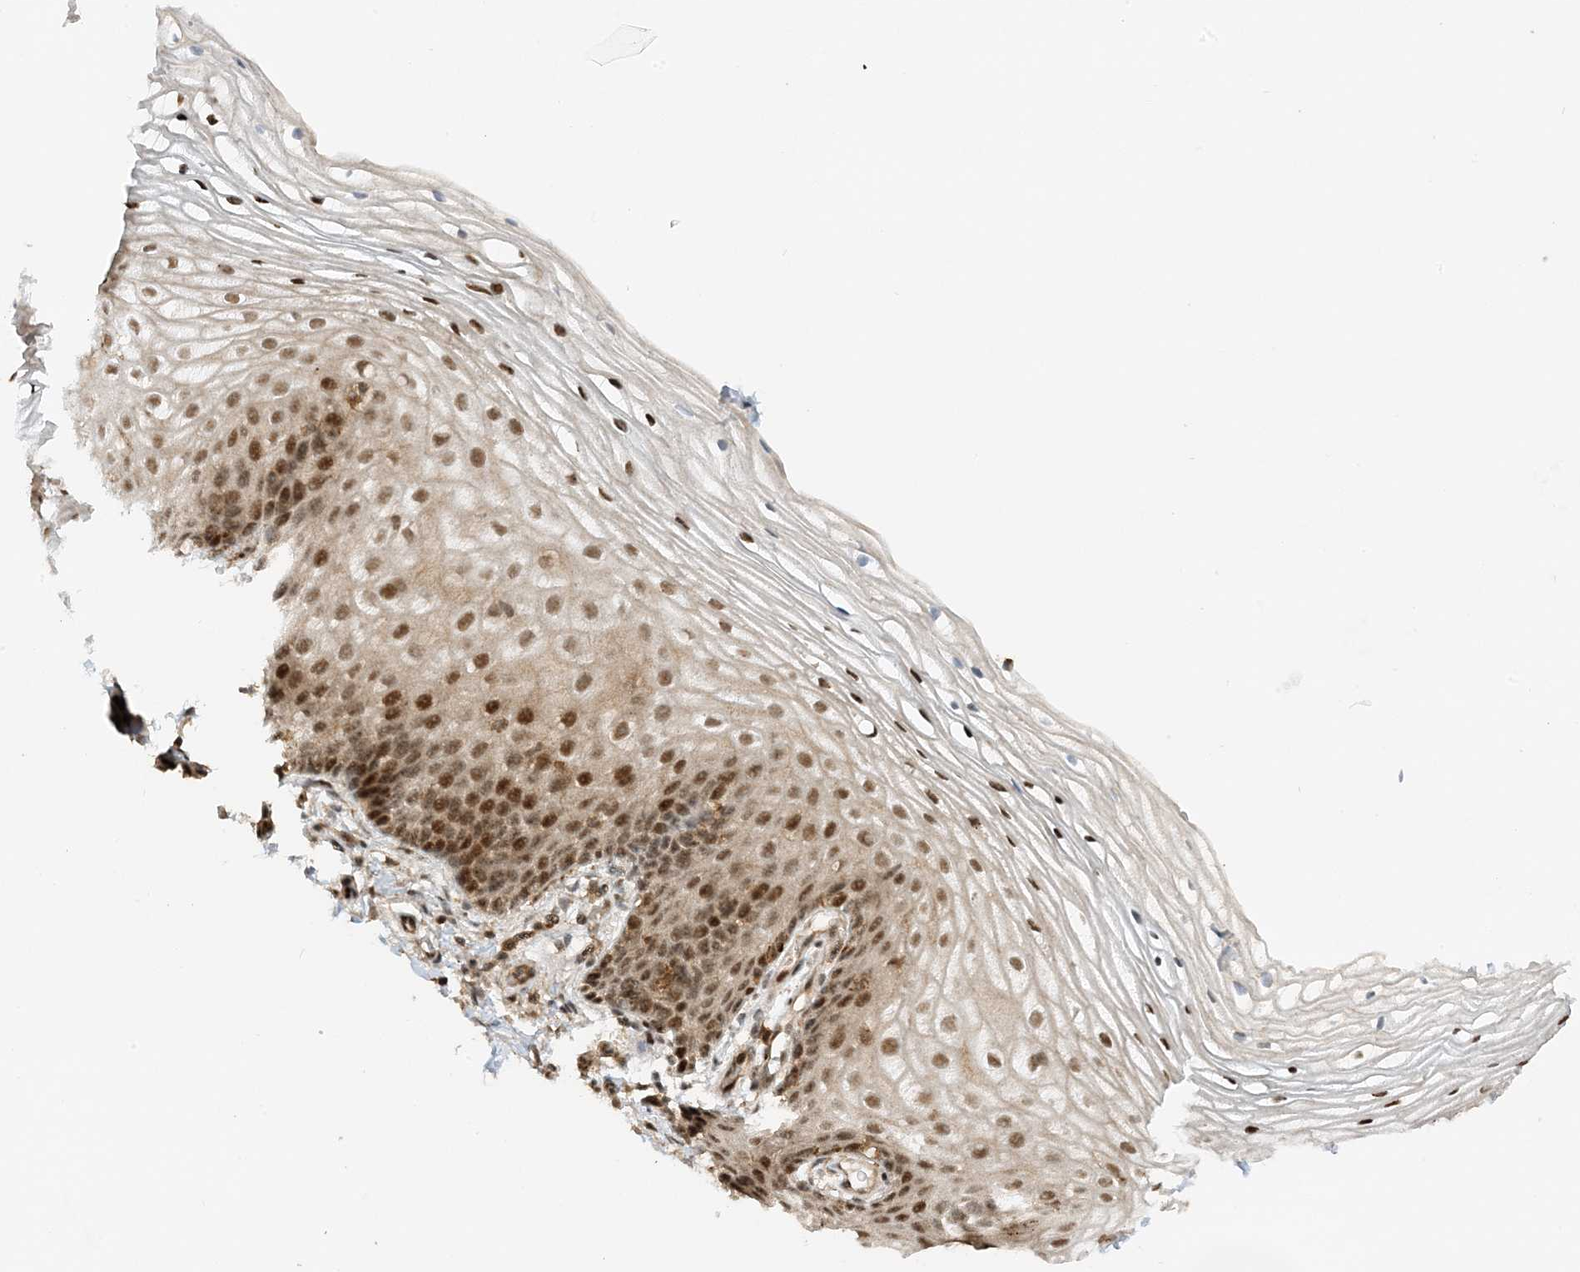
{"staining": {"intensity": "moderate", "quantity": ">75%", "location": "nuclear"}, "tissue": "vagina", "cell_type": "Squamous epithelial cells", "image_type": "normal", "snomed": [{"axis": "morphology", "description": "Normal tissue, NOS"}, {"axis": "topography", "description": "Vagina"}], "caption": "DAB immunohistochemical staining of normal human vagina displays moderate nuclear protein staining in about >75% of squamous epithelial cells. The staining was performed using DAB, with brown indicating positive protein expression. Nuclei are stained blue with hematoxylin.", "gene": "TATDN3", "patient": {"sex": "female", "age": 60}}